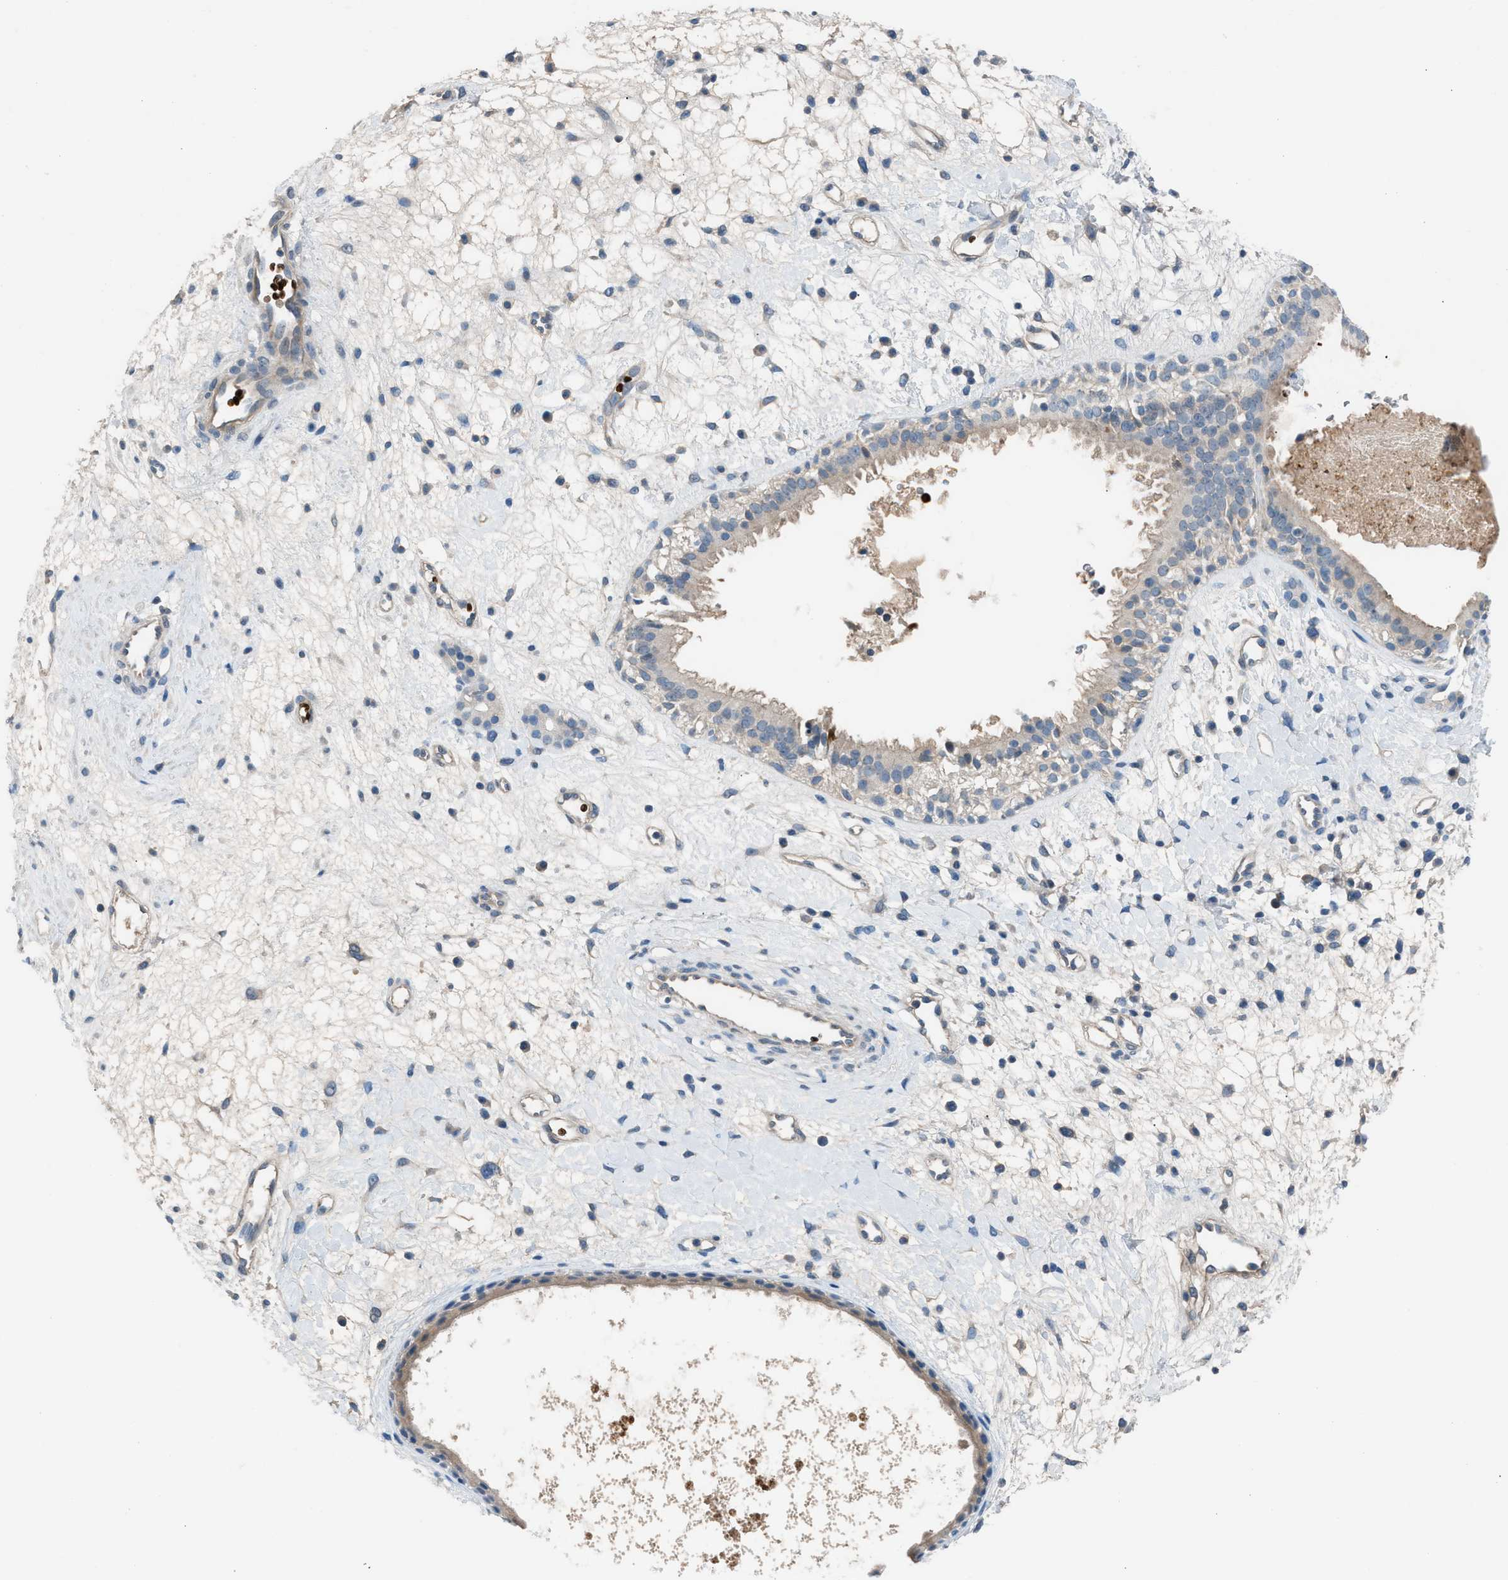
{"staining": {"intensity": "moderate", "quantity": "25%-75%", "location": "cytoplasmic/membranous"}, "tissue": "nasopharynx", "cell_type": "Respiratory epithelial cells", "image_type": "normal", "snomed": [{"axis": "morphology", "description": "Normal tissue, NOS"}, {"axis": "topography", "description": "Nasopharynx"}], "caption": "Protein expression analysis of unremarkable nasopharynx displays moderate cytoplasmic/membranous positivity in about 25%-75% of respiratory epithelial cells.", "gene": "CFAP77", "patient": {"sex": "male", "age": 22}}